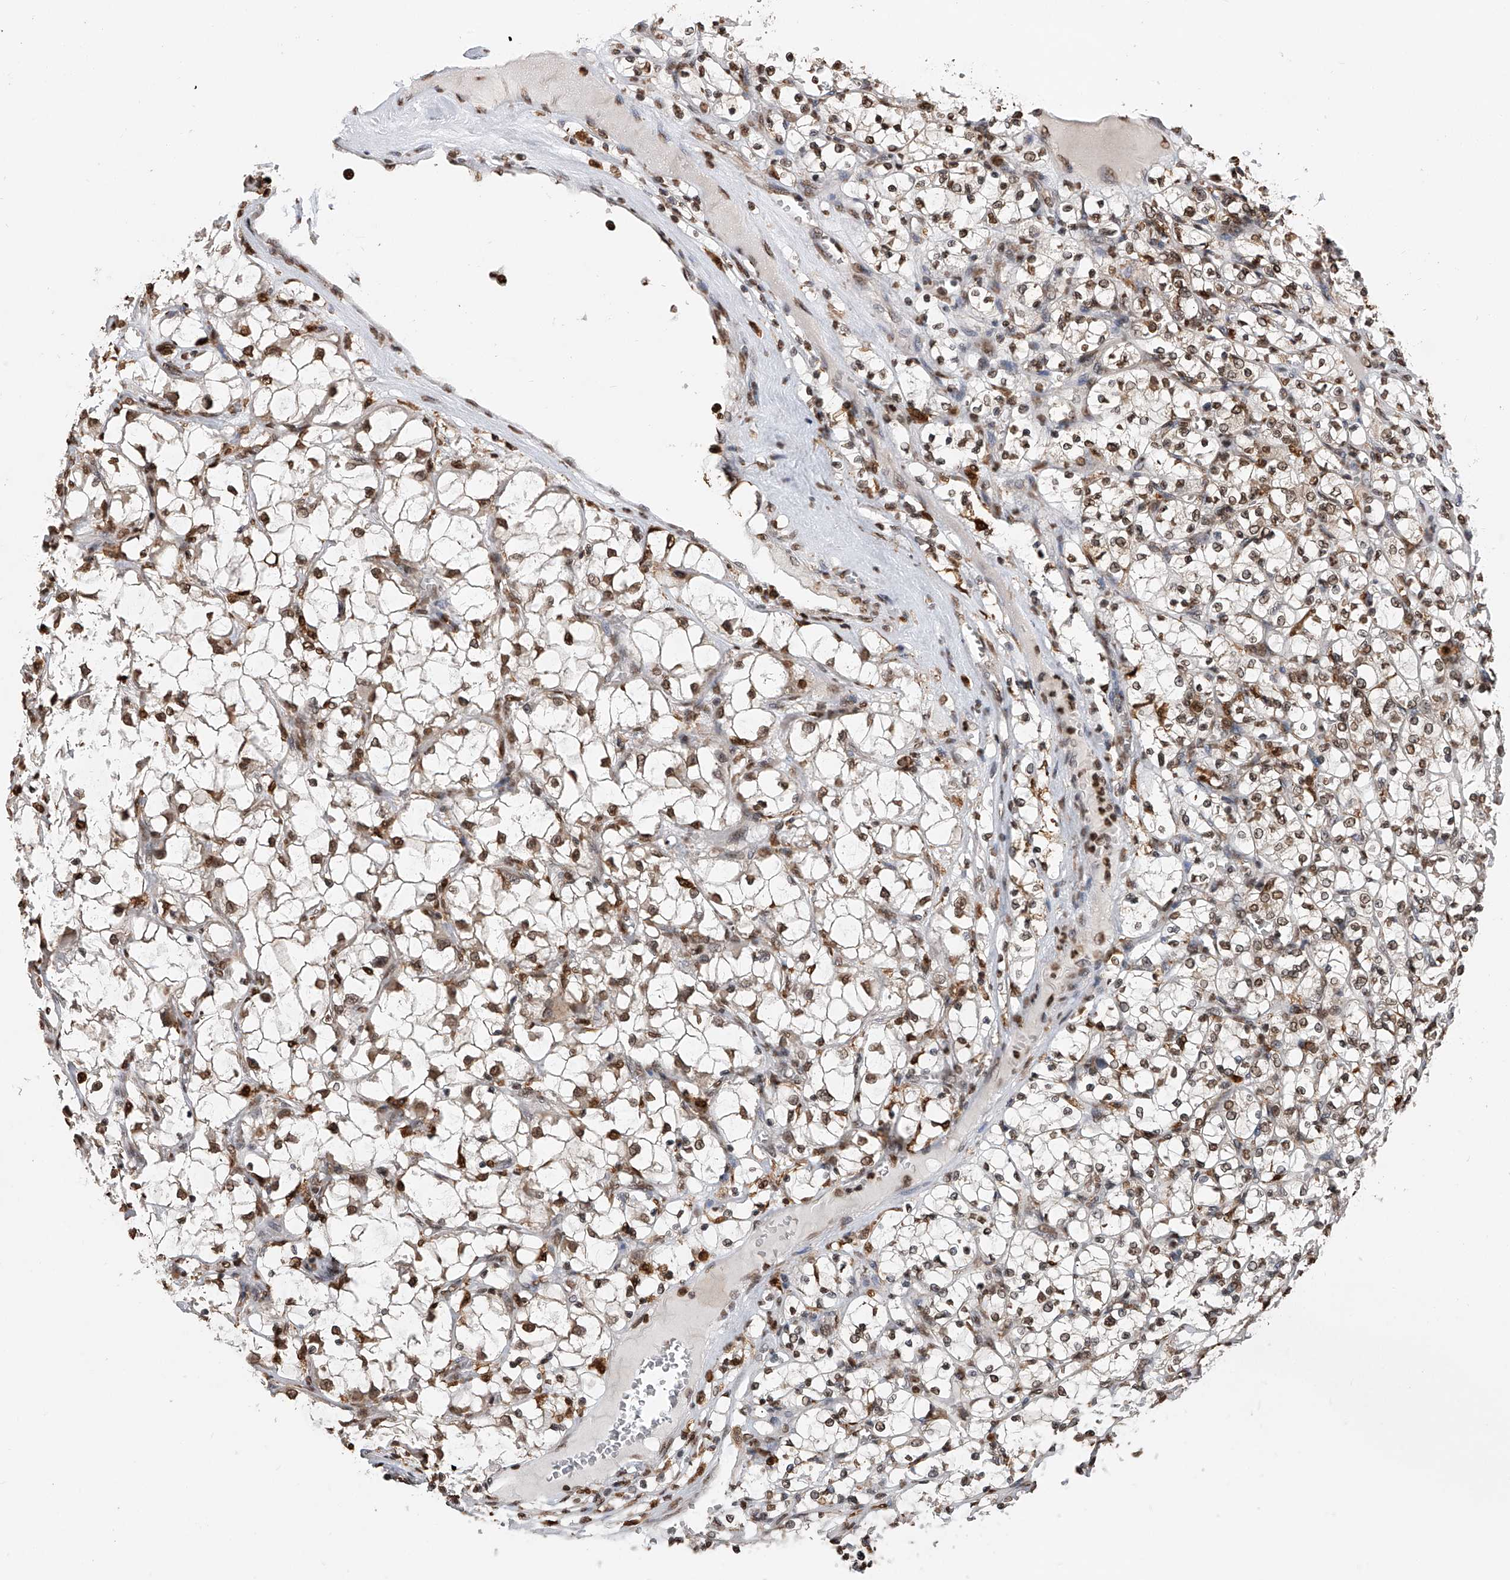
{"staining": {"intensity": "moderate", "quantity": ">75%", "location": "nuclear"}, "tissue": "renal cancer", "cell_type": "Tumor cells", "image_type": "cancer", "snomed": [{"axis": "morphology", "description": "Adenocarcinoma, NOS"}, {"axis": "topography", "description": "Kidney"}], "caption": "About >75% of tumor cells in renal cancer (adenocarcinoma) reveal moderate nuclear protein staining as visualized by brown immunohistochemical staining.", "gene": "CFAP410", "patient": {"sex": "female", "age": 69}}